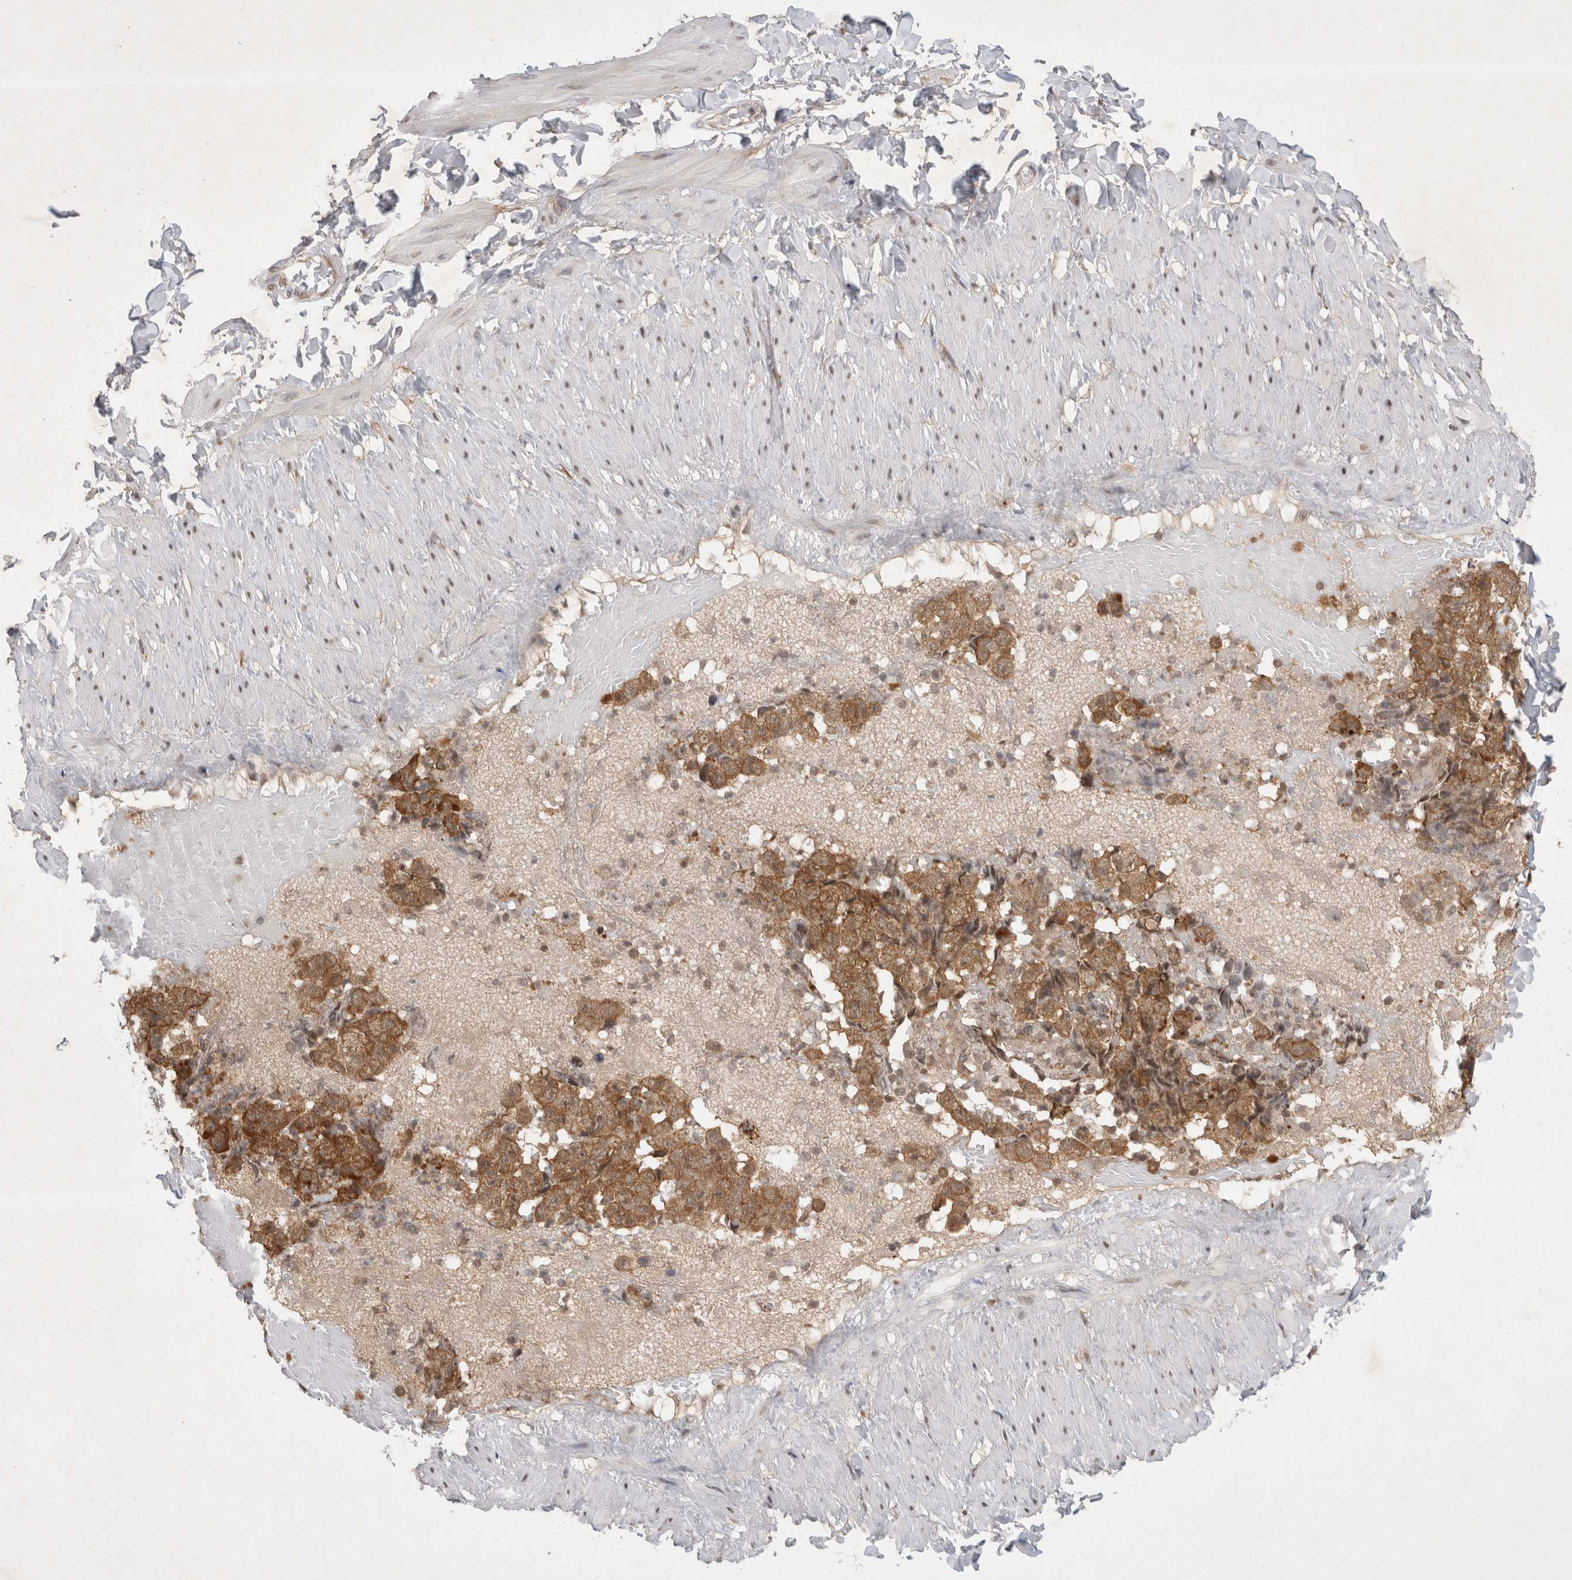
{"staining": {"intensity": "negative", "quantity": "none", "location": "none"}, "tissue": "adipose tissue", "cell_type": "Adipocytes", "image_type": "normal", "snomed": [{"axis": "morphology", "description": "Normal tissue, NOS"}, {"axis": "topography", "description": "Adipose tissue"}, {"axis": "topography", "description": "Vascular tissue"}, {"axis": "topography", "description": "Peripheral nerve tissue"}], "caption": "Adipocytes show no significant protein staining in benign adipose tissue.", "gene": "WIPF2", "patient": {"sex": "male", "age": 25}}